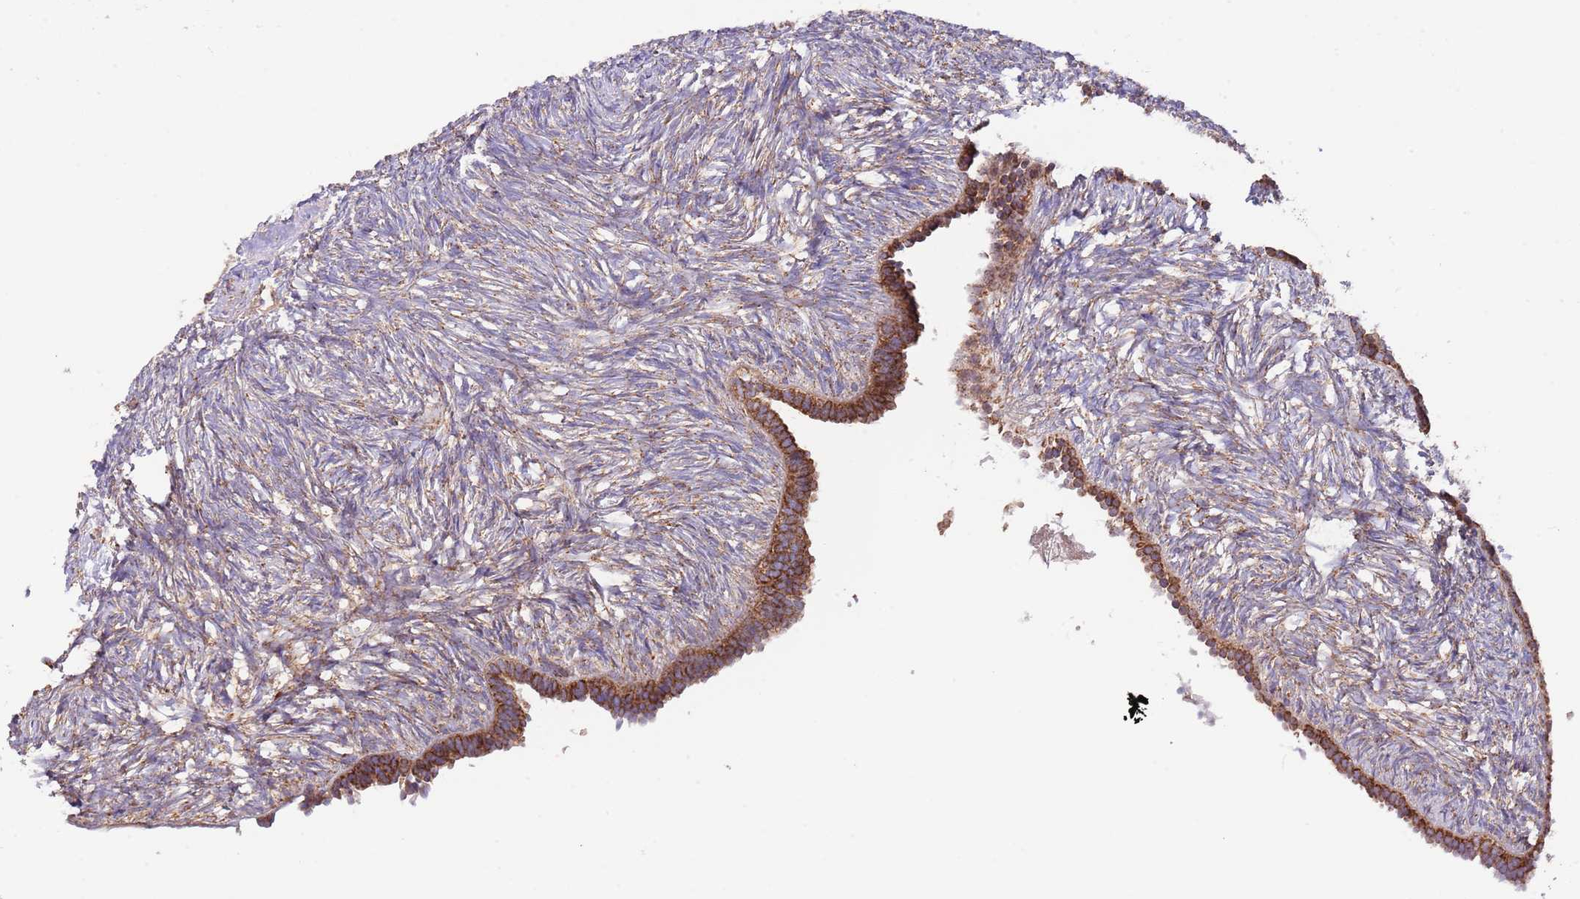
{"staining": {"intensity": "strong", "quantity": ">75%", "location": "cytoplasmic/membranous"}, "tissue": "ovary", "cell_type": "Follicle cells", "image_type": "normal", "snomed": [{"axis": "morphology", "description": "Normal tissue, NOS"}, {"axis": "topography", "description": "Ovary"}], "caption": "Ovary stained with IHC displays strong cytoplasmic/membranous expression in about >75% of follicle cells.", "gene": "DNAJA3", "patient": {"sex": "female", "age": 51}}